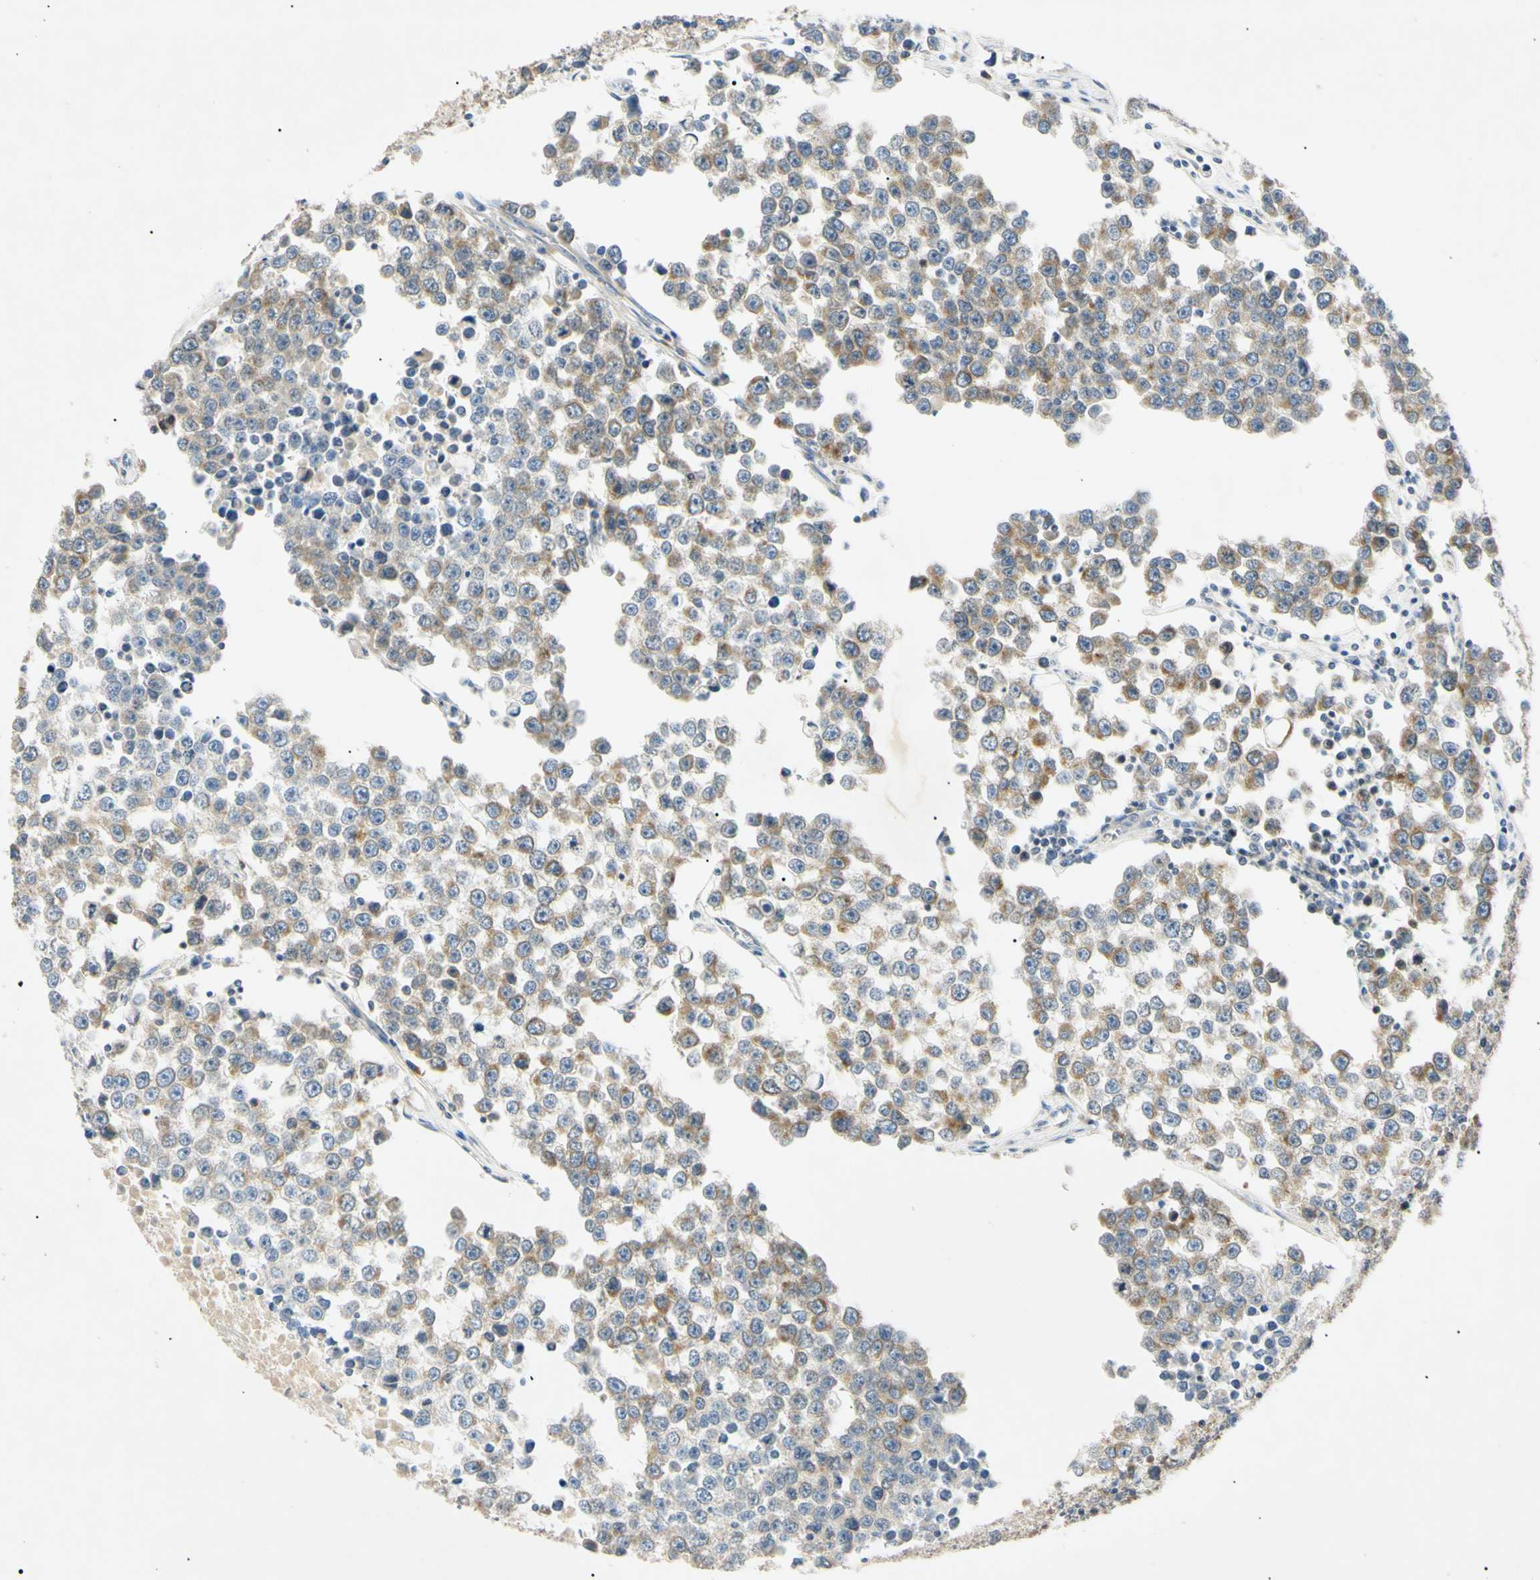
{"staining": {"intensity": "moderate", "quantity": ">75%", "location": "cytoplasmic/membranous"}, "tissue": "testis cancer", "cell_type": "Tumor cells", "image_type": "cancer", "snomed": [{"axis": "morphology", "description": "Seminoma, NOS"}, {"axis": "morphology", "description": "Carcinoma, Embryonal, NOS"}, {"axis": "topography", "description": "Testis"}], "caption": "Immunohistochemical staining of seminoma (testis) displays medium levels of moderate cytoplasmic/membranous protein expression in approximately >75% of tumor cells. The staining was performed using DAB to visualize the protein expression in brown, while the nuclei were stained in blue with hematoxylin (Magnification: 20x).", "gene": "DNAJB12", "patient": {"sex": "male", "age": 52}}